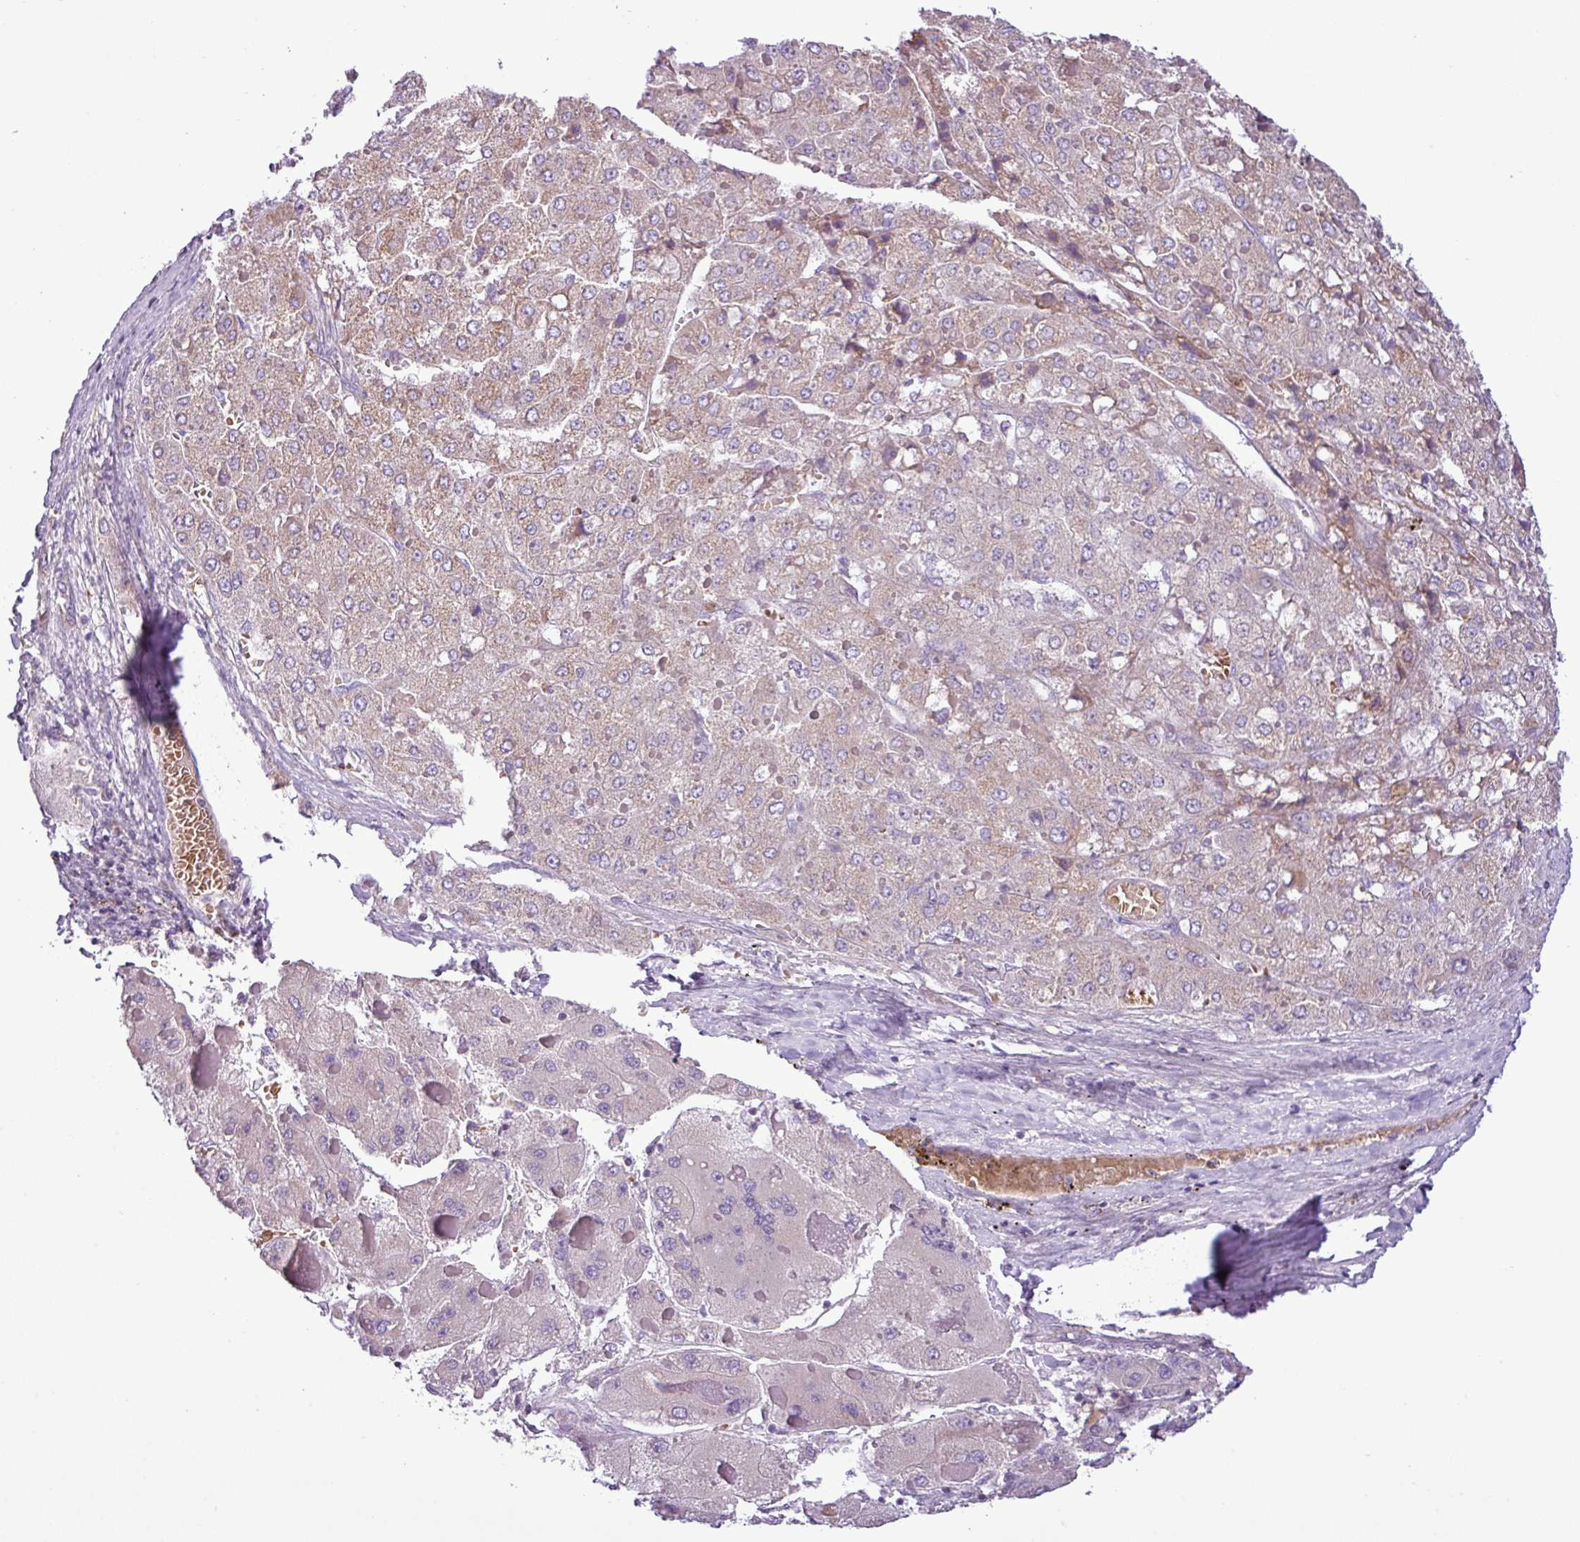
{"staining": {"intensity": "moderate", "quantity": "<25%", "location": "cytoplasmic/membranous"}, "tissue": "liver cancer", "cell_type": "Tumor cells", "image_type": "cancer", "snomed": [{"axis": "morphology", "description": "Carcinoma, Hepatocellular, NOS"}, {"axis": "topography", "description": "Liver"}], "caption": "Immunohistochemistry image of liver hepatocellular carcinoma stained for a protein (brown), which demonstrates low levels of moderate cytoplasmic/membranous staining in about <25% of tumor cells.", "gene": "FAM183A", "patient": {"sex": "female", "age": 73}}